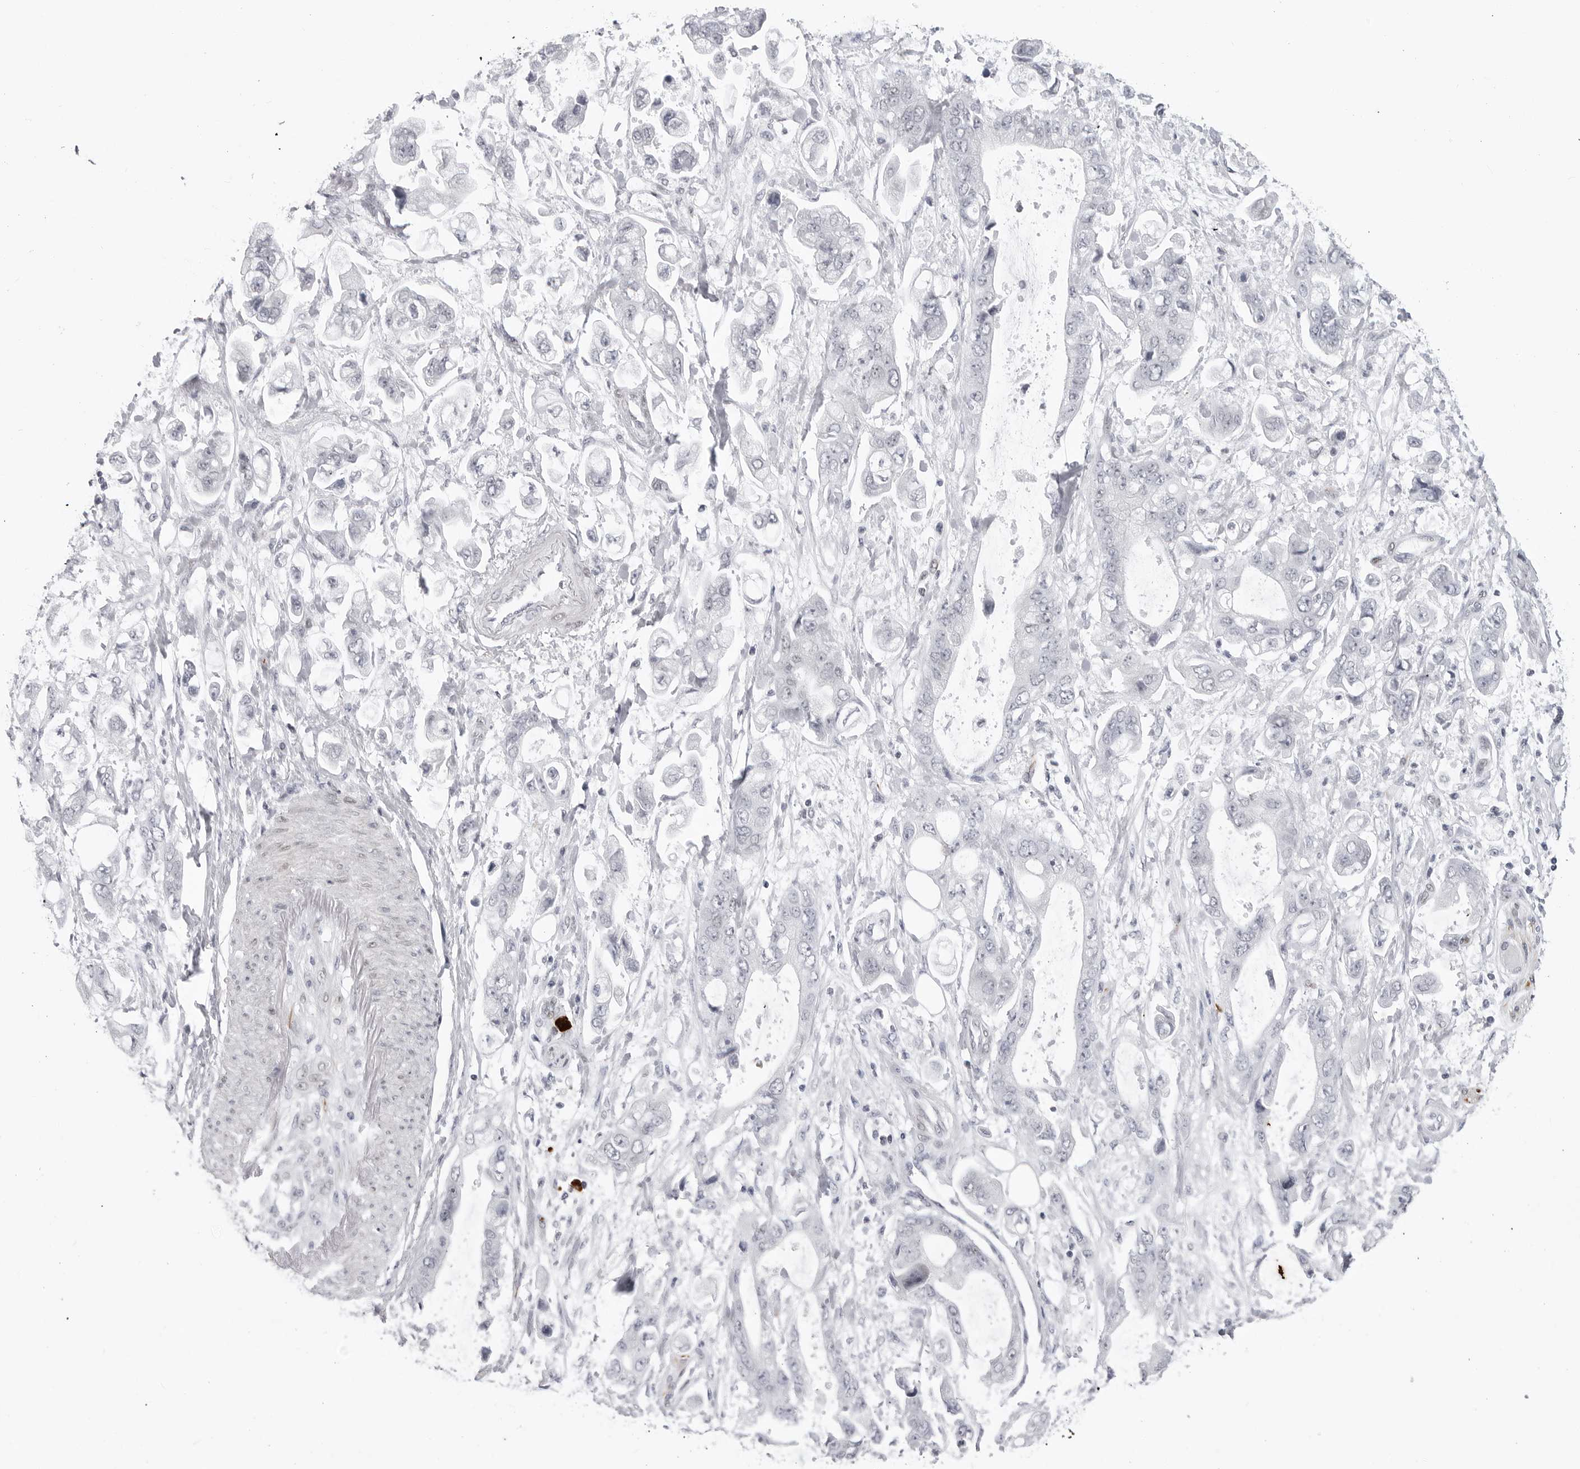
{"staining": {"intensity": "negative", "quantity": "none", "location": "none"}, "tissue": "stomach cancer", "cell_type": "Tumor cells", "image_type": "cancer", "snomed": [{"axis": "morphology", "description": "Normal tissue, NOS"}, {"axis": "morphology", "description": "Adenocarcinoma, NOS"}, {"axis": "topography", "description": "Stomach"}], "caption": "High magnification brightfield microscopy of stomach cancer stained with DAB (3,3'-diaminobenzidine) (brown) and counterstained with hematoxylin (blue): tumor cells show no significant expression.", "gene": "TRIM66", "patient": {"sex": "male", "age": 62}}